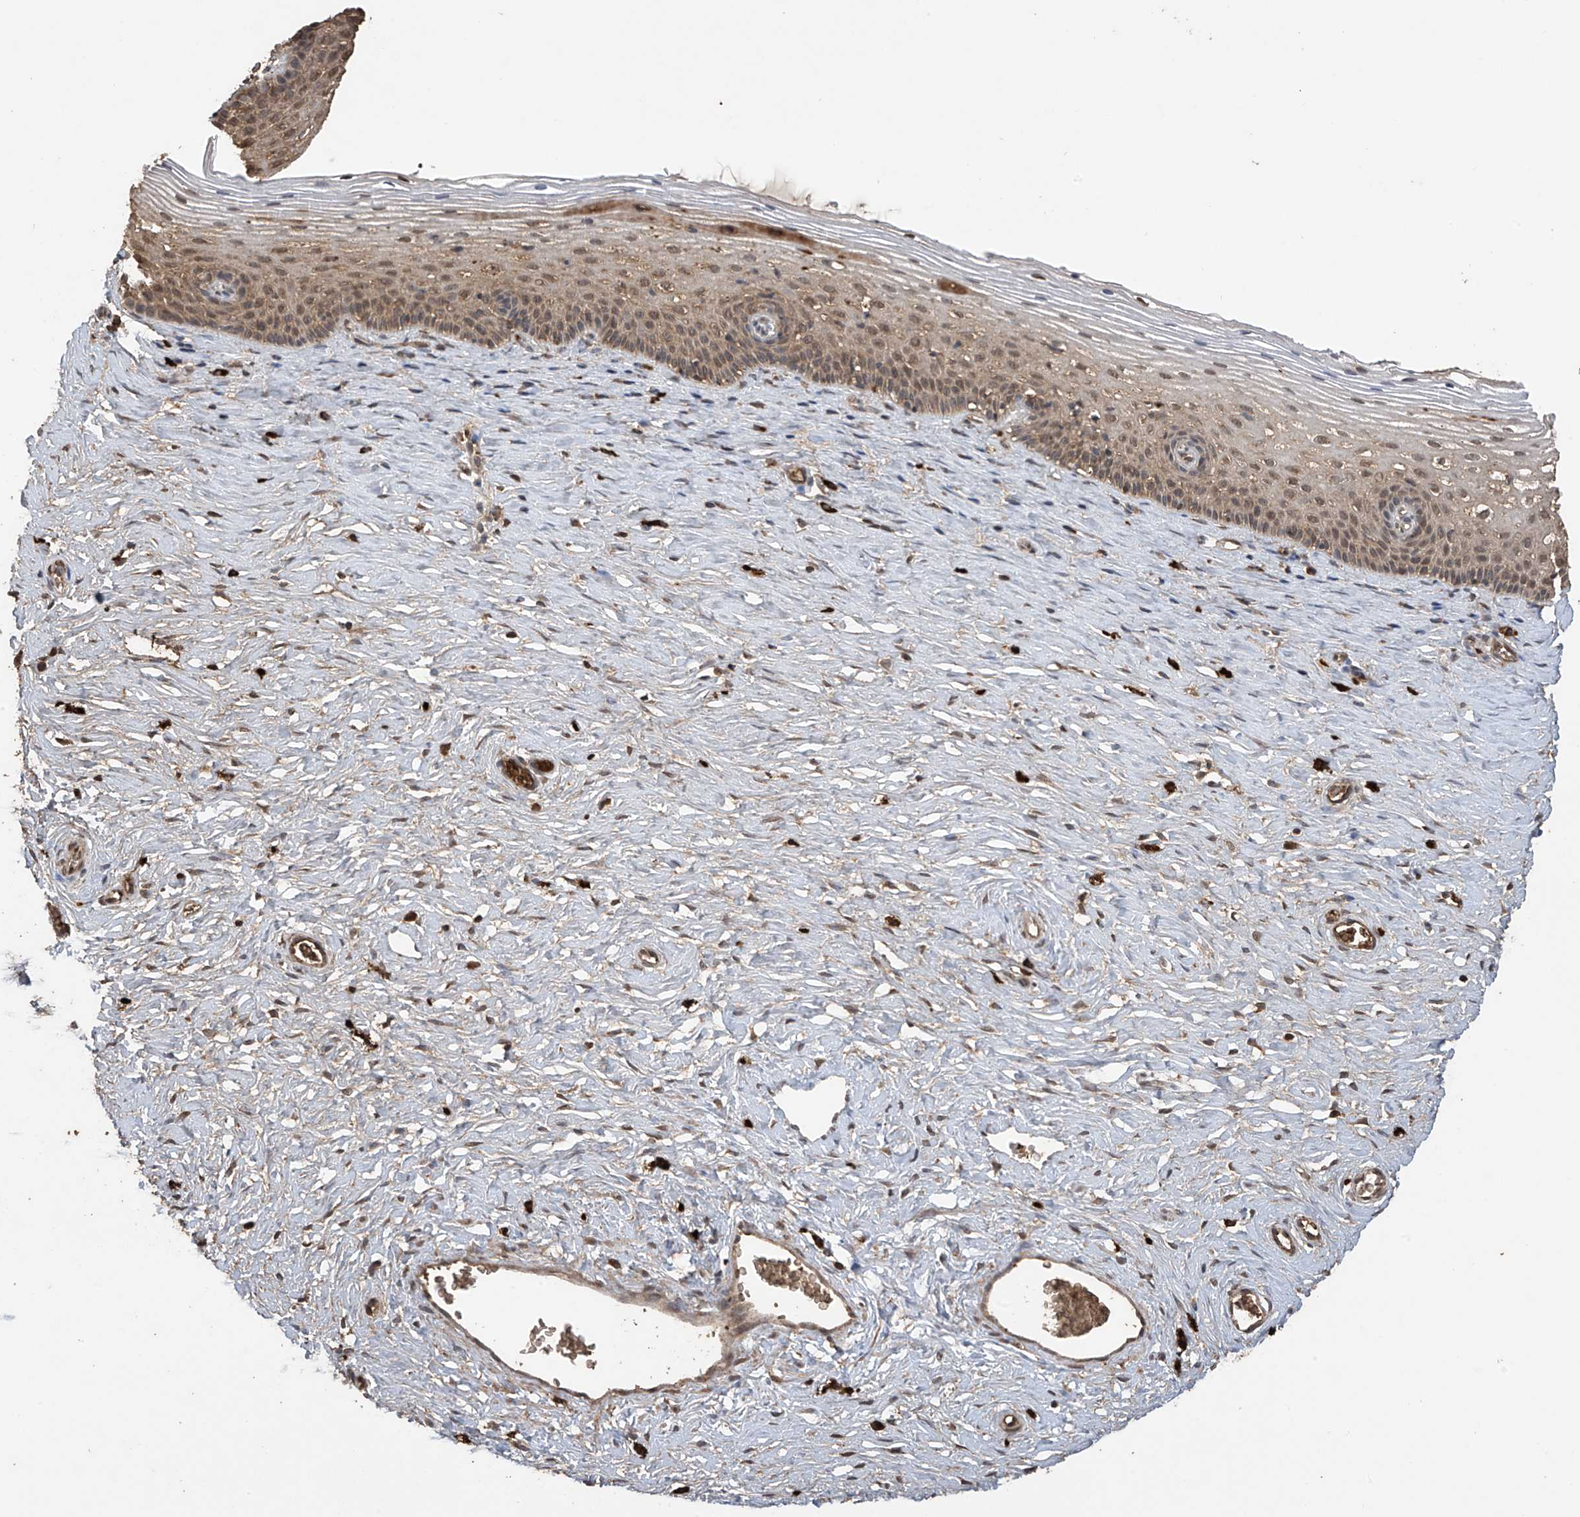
{"staining": {"intensity": "moderate", "quantity": ">75%", "location": "cytoplasmic/membranous"}, "tissue": "cervix", "cell_type": "Glandular cells", "image_type": "normal", "snomed": [{"axis": "morphology", "description": "Normal tissue, NOS"}, {"axis": "topography", "description": "Cervix"}], "caption": "Human cervix stained for a protein (brown) reveals moderate cytoplasmic/membranous positive positivity in approximately >75% of glandular cells.", "gene": "PNPT1", "patient": {"sex": "female", "age": 33}}